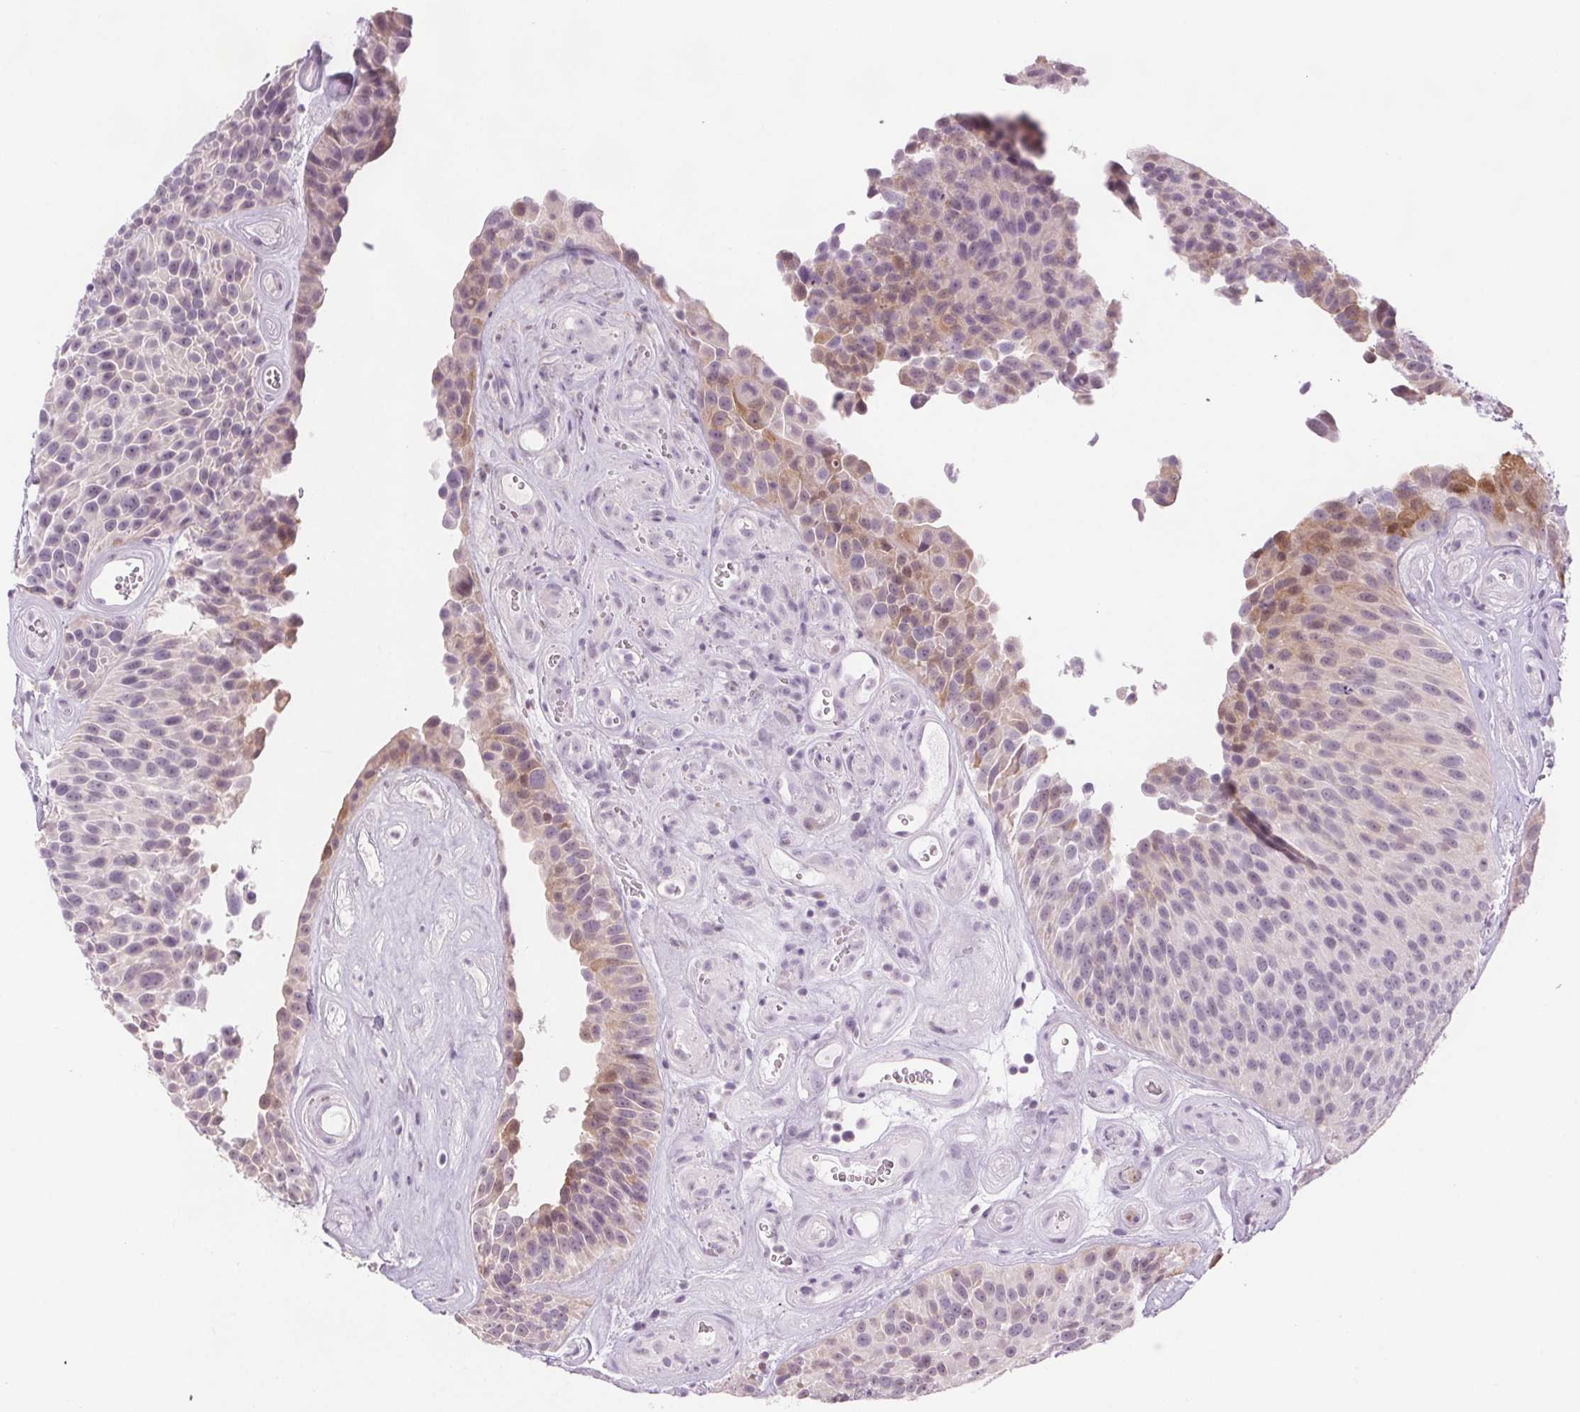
{"staining": {"intensity": "moderate", "quantity": "<25%", "location": "cytoplasmic/membranous"}, "tissue": "urothelial cancer", "cell_type": "Tumor cells", "image_type": "cancer", "snomed": [{"axis": "morphology", "description": "Urothelial carcinoma, Low grade"}, {"axis": "topography", "description": "Urinary bladder"}], "caption": "Moderate cytoplasmic/membranous expression is identified in about <25% of tumor cells in low-grade urothelial carcinoma.", "gene": "SLC6A19", "patient": {"sex": "male", "age": 76}}